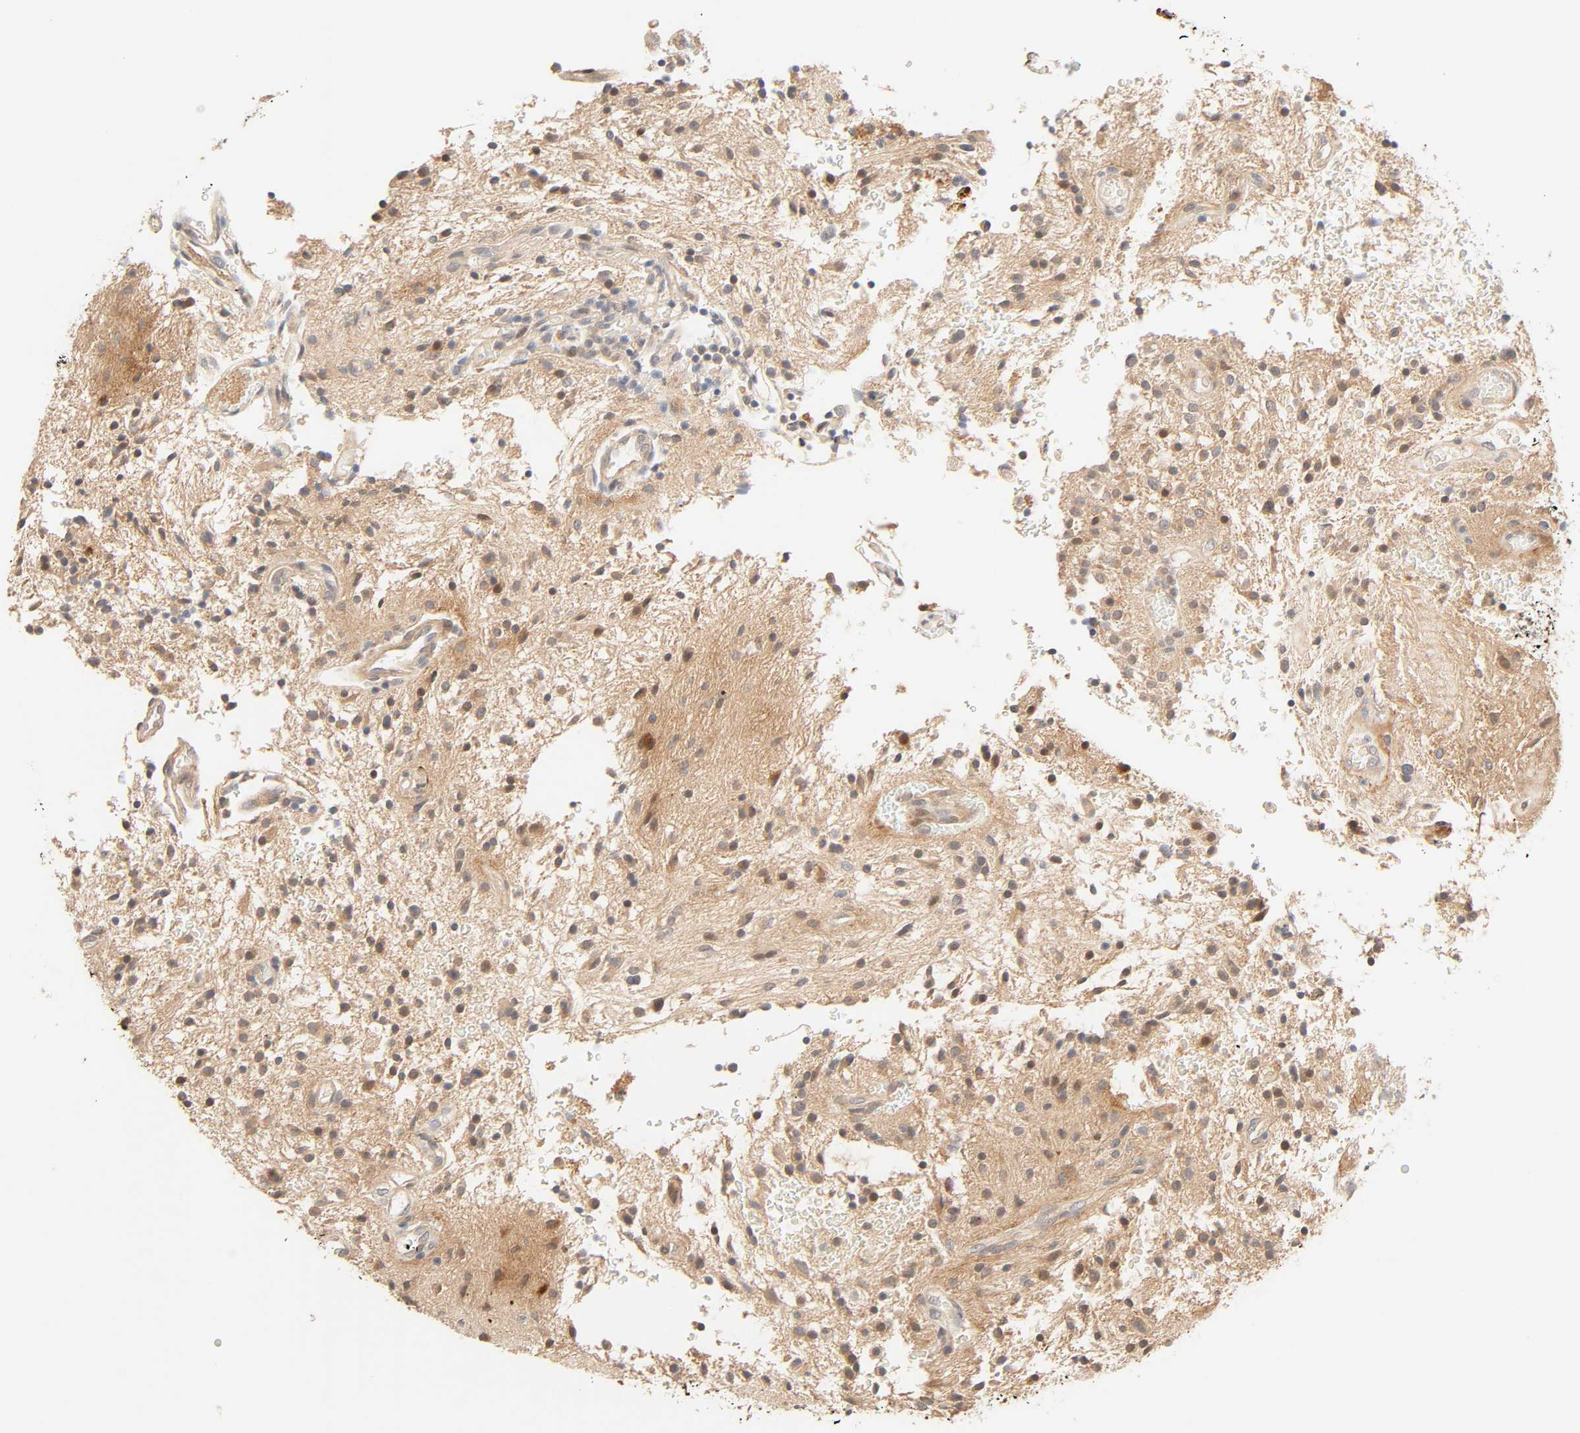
{"staining": {"intensity": "moderate", "quantity": "25%-75%", "location": "cytoplasmic/membranous"}, "tissue": "glioma", "cell_type": "Tumor cells", "image_type": "cancer", "snomed": [{"axis": "morphology", "description": "Glioma, malignant, NOS"}, {"axis": "topography", "description": "Cerebellum"}], "caption": "Moderate cytoplasmic/membranous protein expression is identified in approximately 25%-75% of tumor cells in glioma (malignant).", "gene": "CACNA1G", "patient": {"sex": "female", "age": 10}}